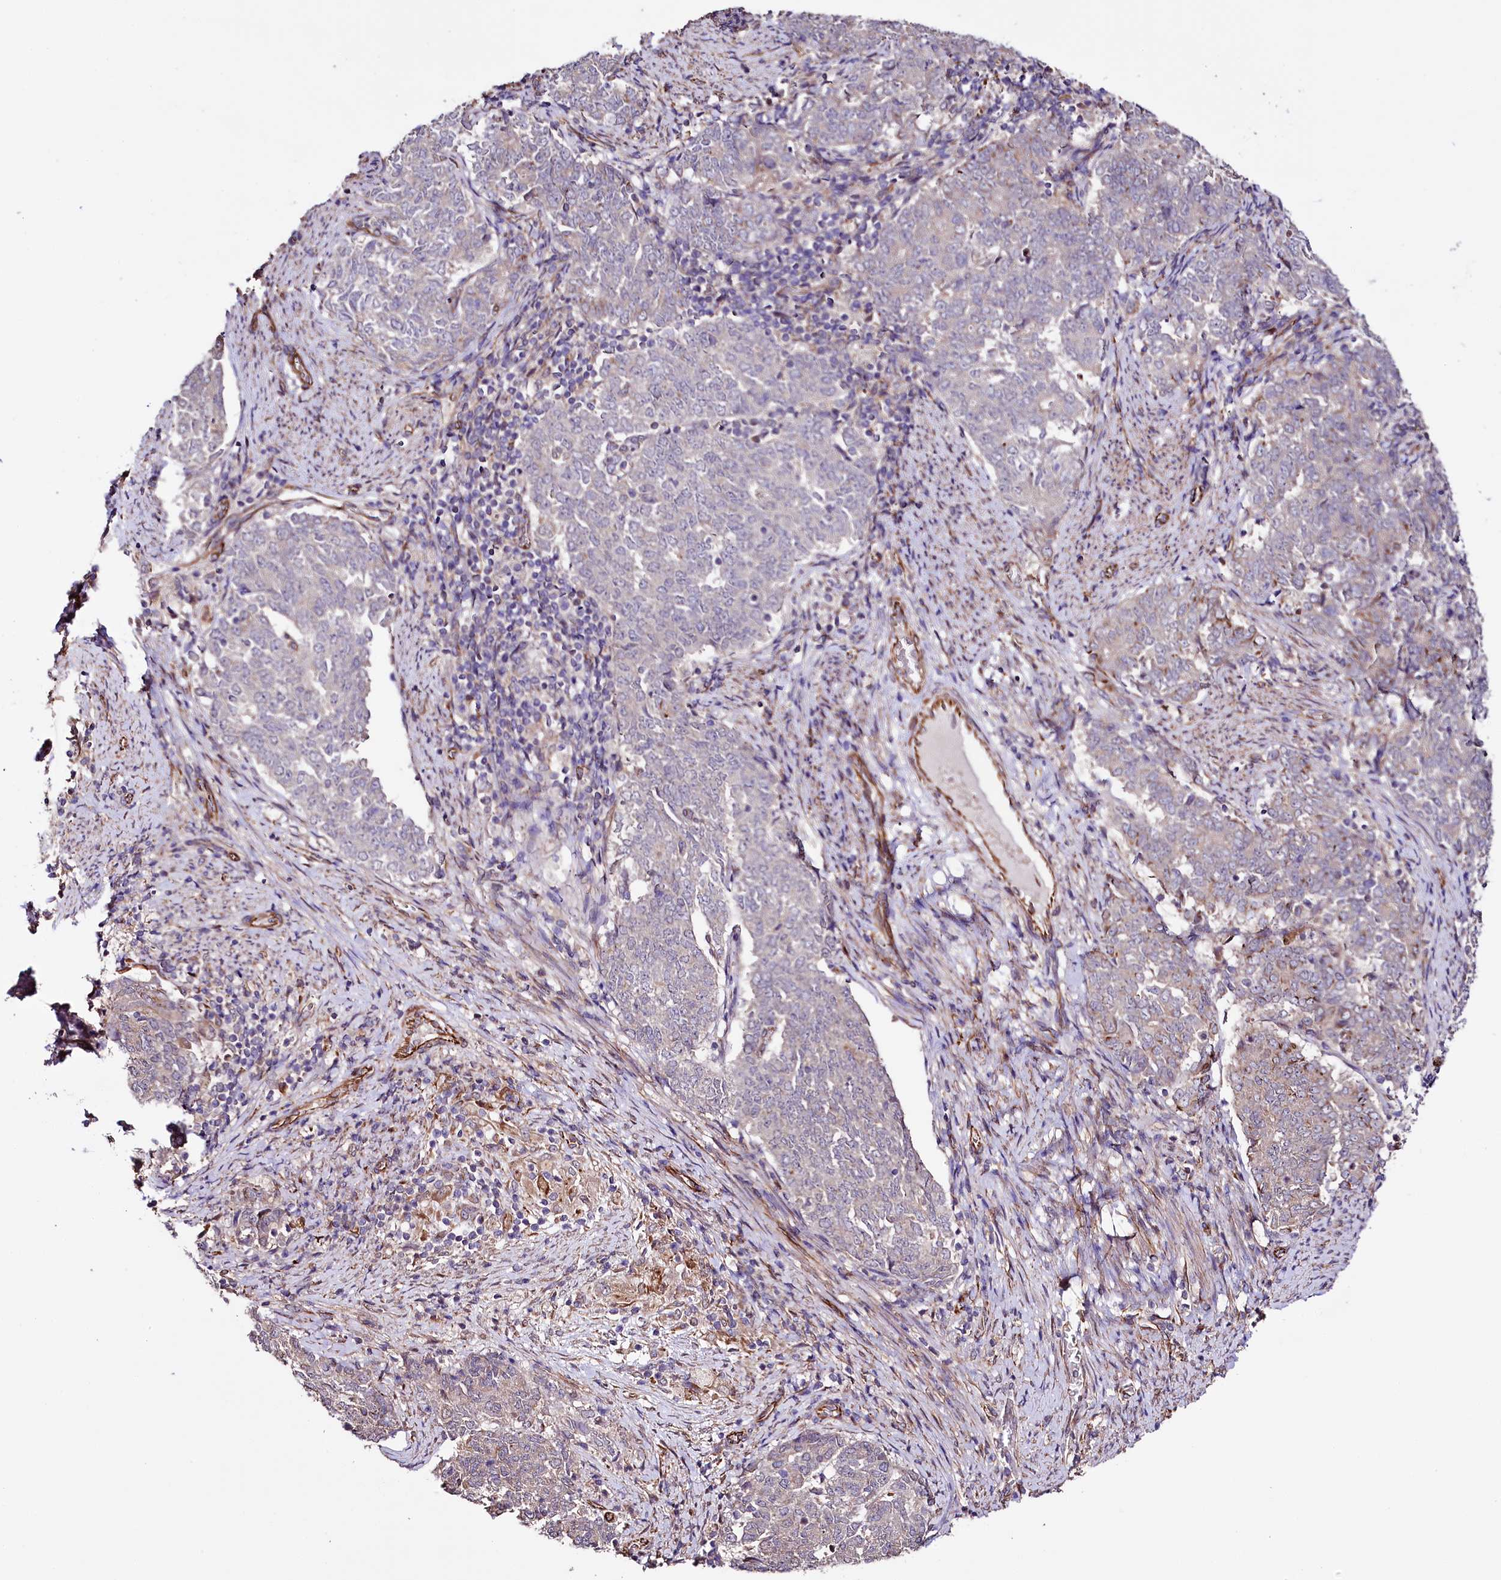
{"staining": {"intensity": "negative", "quantity": "none", "location": "none"}, "tissue": "endometrial cancer", "cell_type": "Tumor cells", "image_type": "cancer", "snomed": [{"axis": "morphology", "description": "Adenocarcinoma, NOS"}, {"axis": "topography", "description": "Endometrium"}], "caption": "Endometrial cancer (adenocarcinoma) stained for a protein using IHC displays no staining tumor cells.", "gene": "TTC12", "patient": {"sex": "female", "age": 80}}